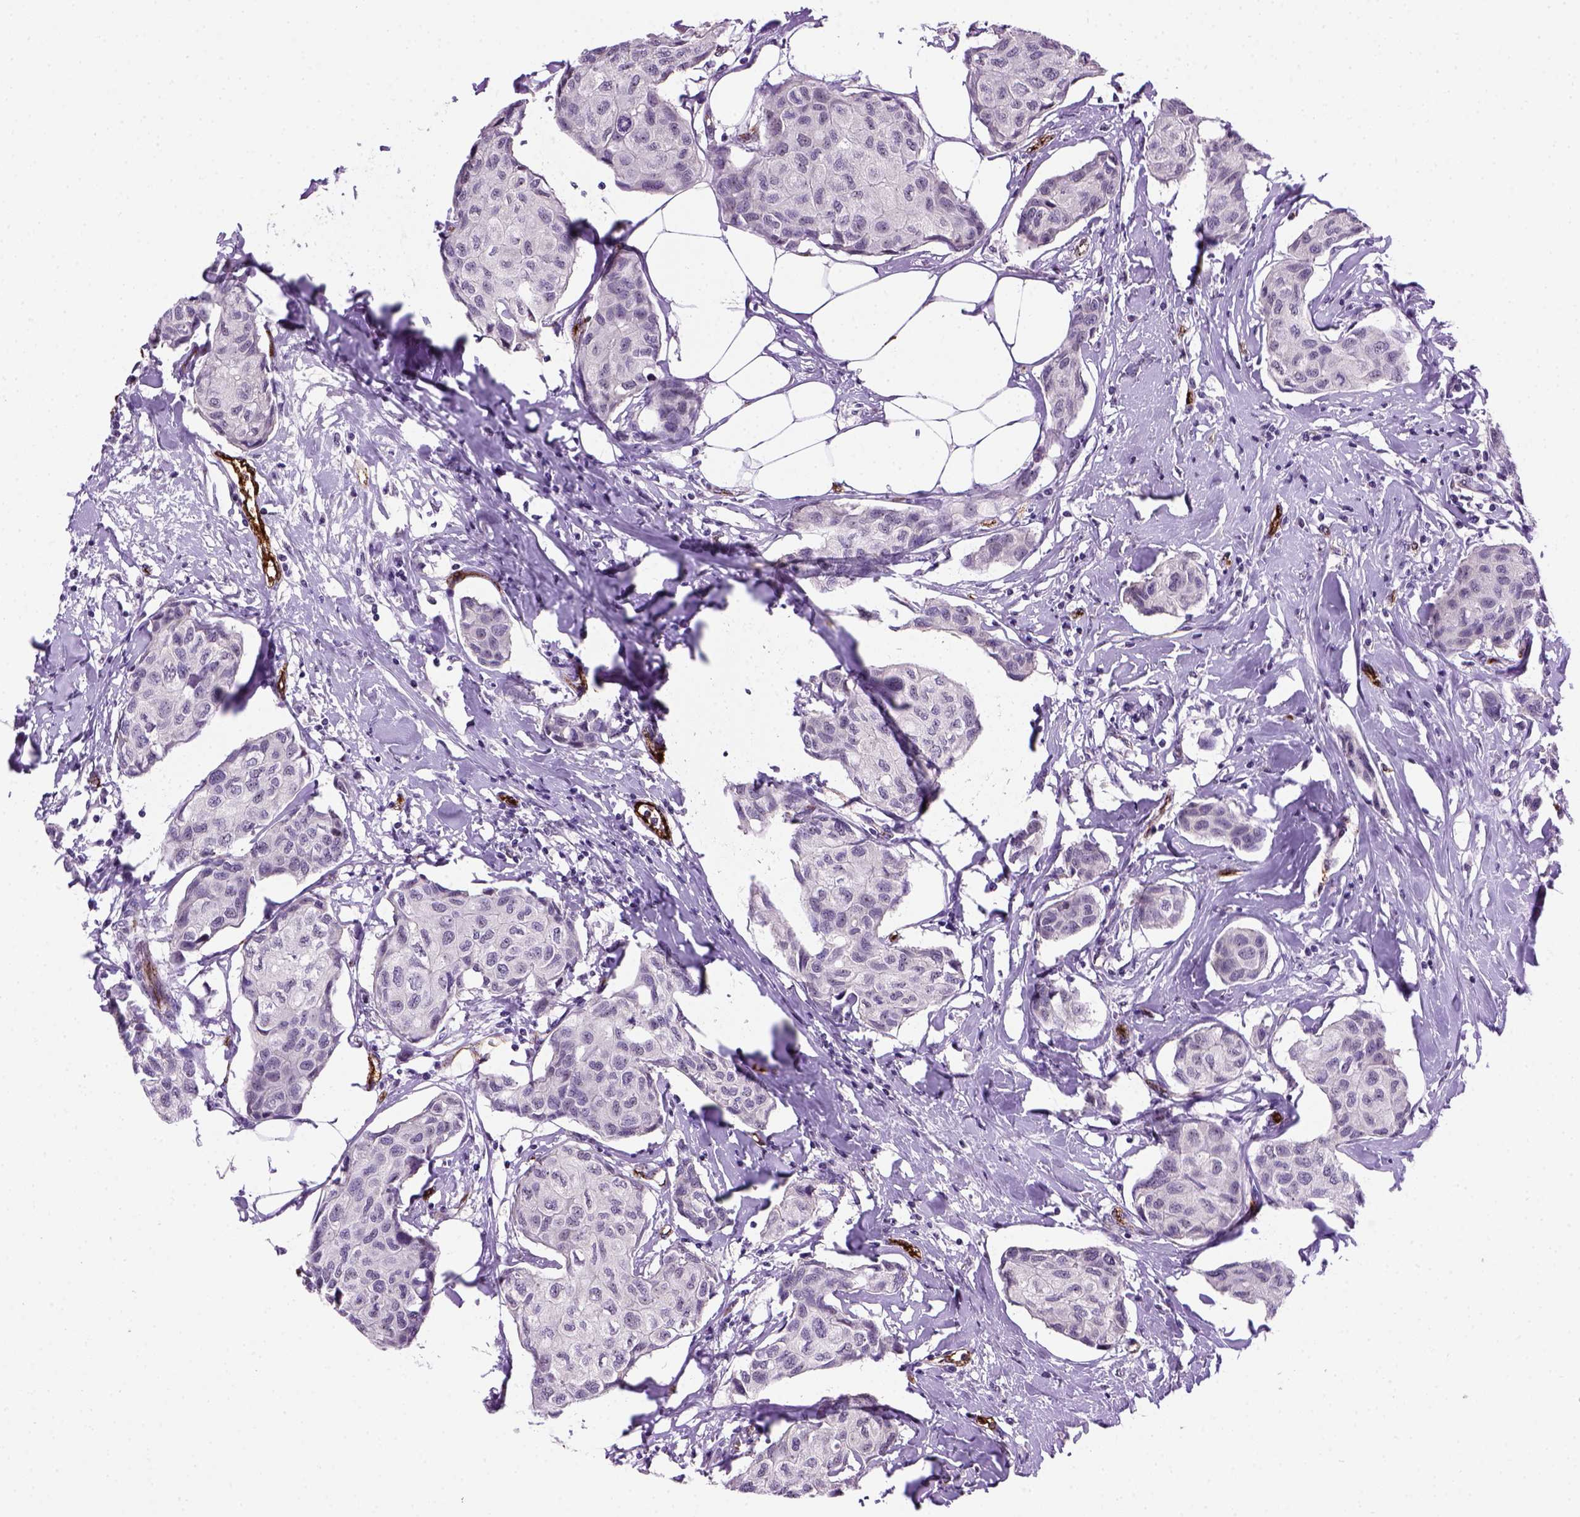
{"staining": {"intensity": "negative", "quantity": "none", "location": "none"}, "tissue": "breast cancer", "cell_type": "Tumor cells", "image_type": "cancer", "snomed": [{"axis": "morphology", "description": "Duct carcinoma"}, {"axis": "topography", "description": "Breast"}], "caption": "Immunohistochemistry histopathology image of neoplastic tissue: breast cancer (intraductal carcinoma) stained with DAB exhibits no significant protein expression in tumor cells.", "gene": "VWF", "patient": {"sex": "female", "age": 80}}